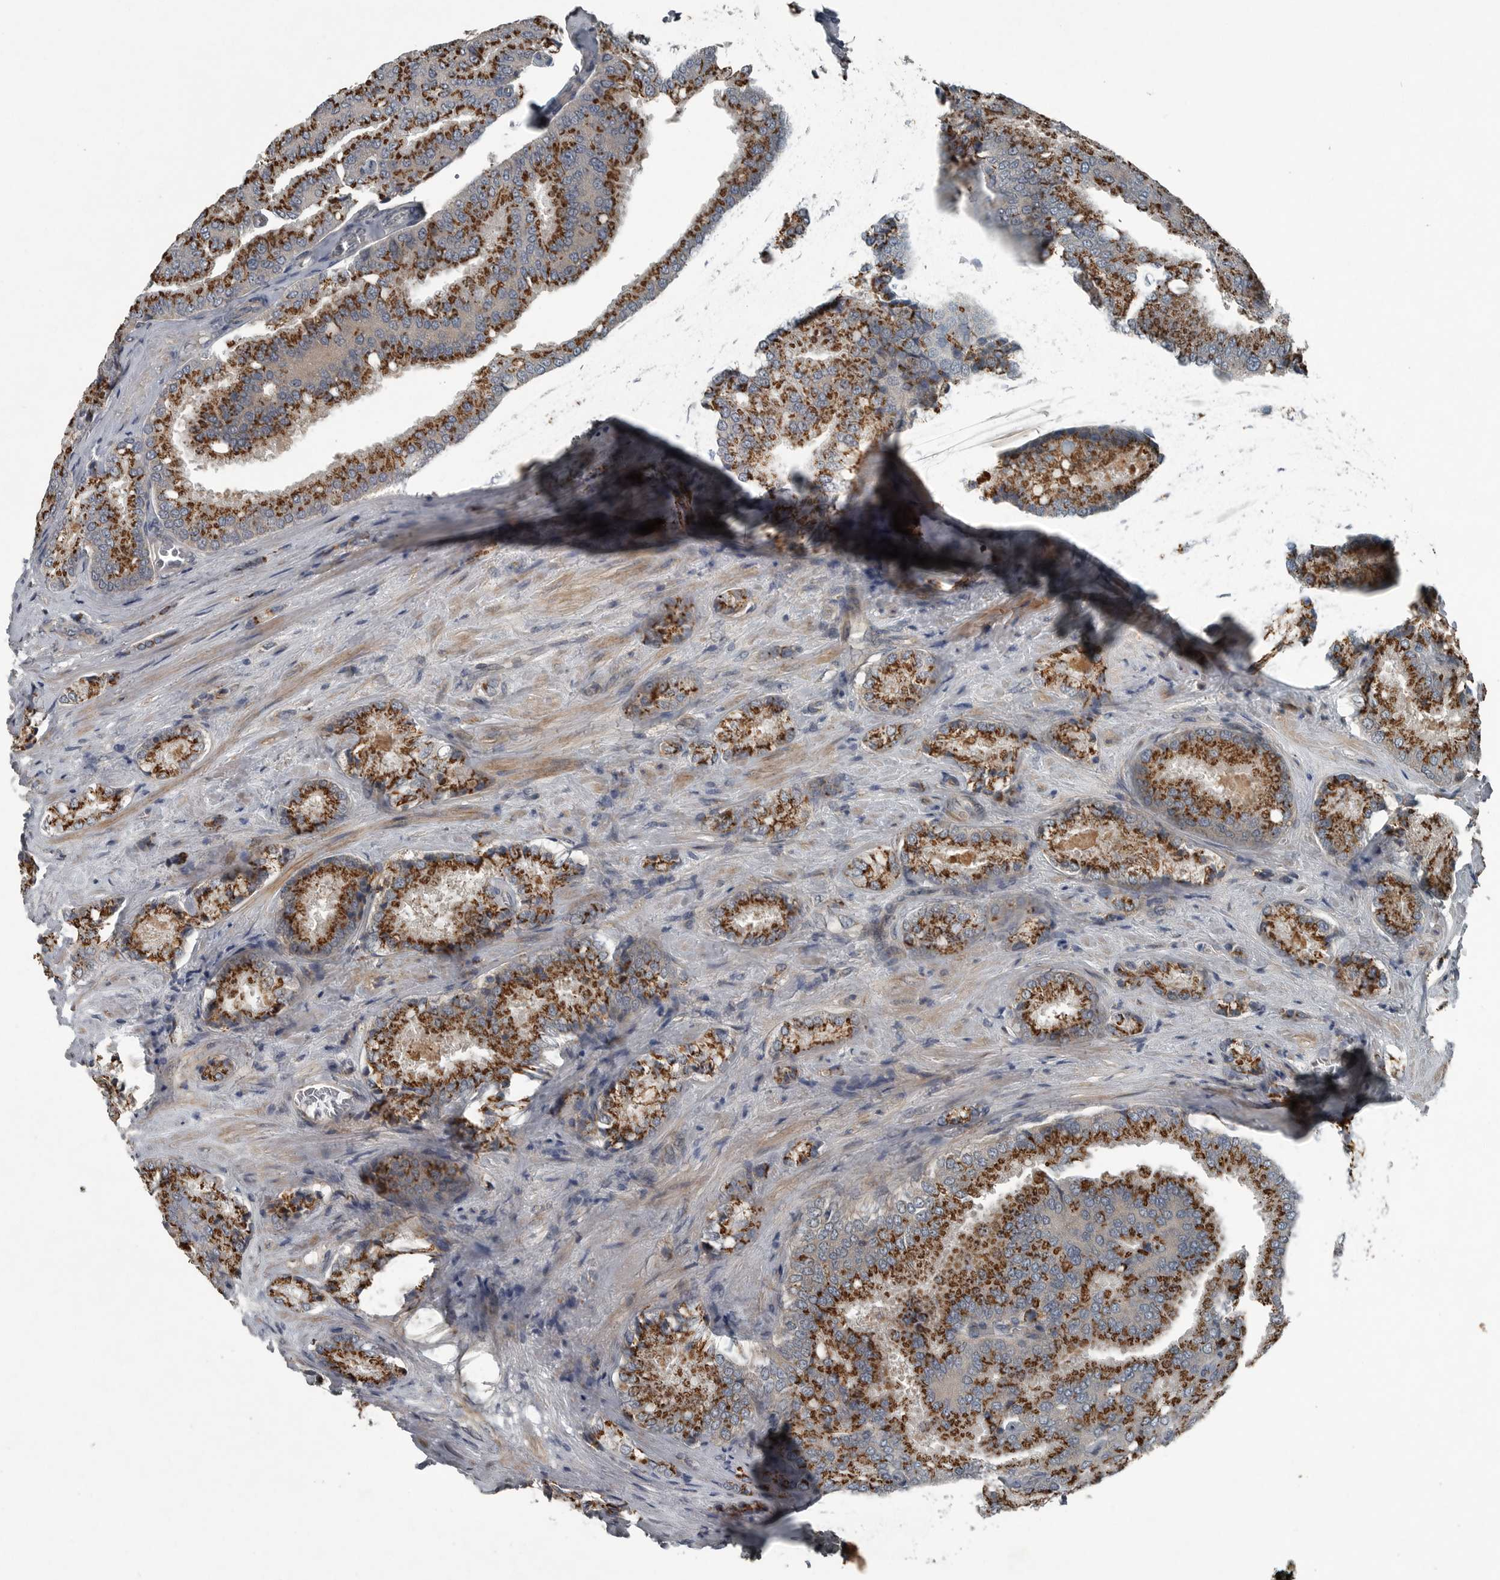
{"staining": {"intensity": "strong", "quantity": ">75%", "location": "cytoplasmic/membranous"}, "tissue": "prostate cancer", "cell_type": "Tumor cells", "image_type": "cancer", "snomed": [{"axis": "morphology", "description": "Adenocarcinoma, High grade"}, {"axis": "topography", "description": "Prostate"}], "caption": "Prostate cancer tissue shows strong cytoplasmic/membranous positivity in about >75% of tumor cells, visualized by immunohistochemistry. The staining is performed using DAB (3,3'-diaminobenzidine) brown chromogen to label protein expression. The nuclei are counter-stained blue using hematoxylin.", "gene": "ZNF345", "patient": {"sex": "male", "age": 50}}